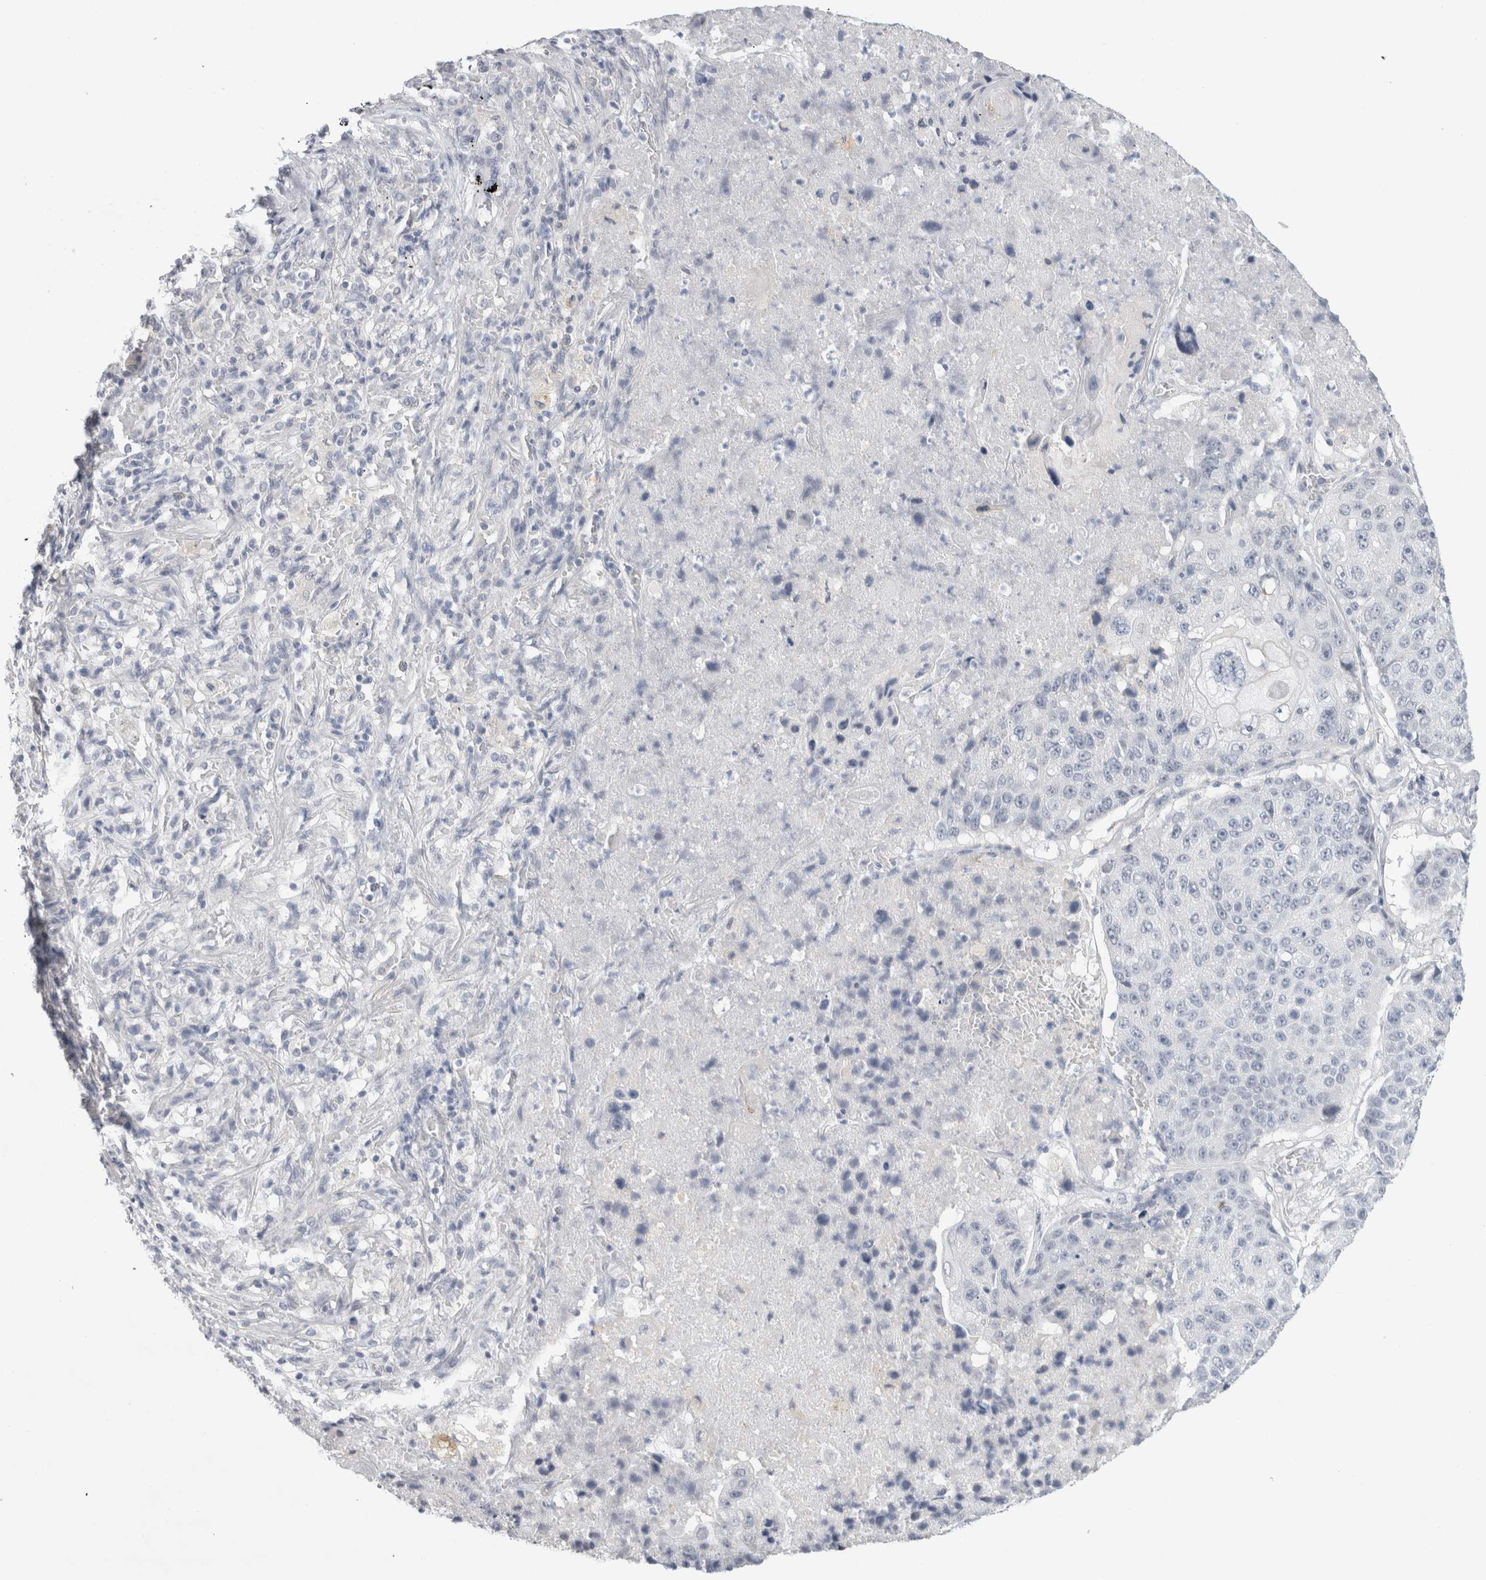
{"staining": {"intensity": "negative", "quantity": "none", "location": "none"}, "tissue": "lung cancer", "cell_type": "Tumor cells", "image_type": "cancer", "snomed": [{"axis": "morphology", "description": "Squamous cell carcinoma, NOS"}, {"axis": "topography", "description": "Lung"}], "caption": "Lung cancer (squamous cell carcinoma) was stained to show a protein in brown. There is no significant positivity in tumor cells.", "gene": "TONSL", "patient": {"sex": "male", "age": 61}}